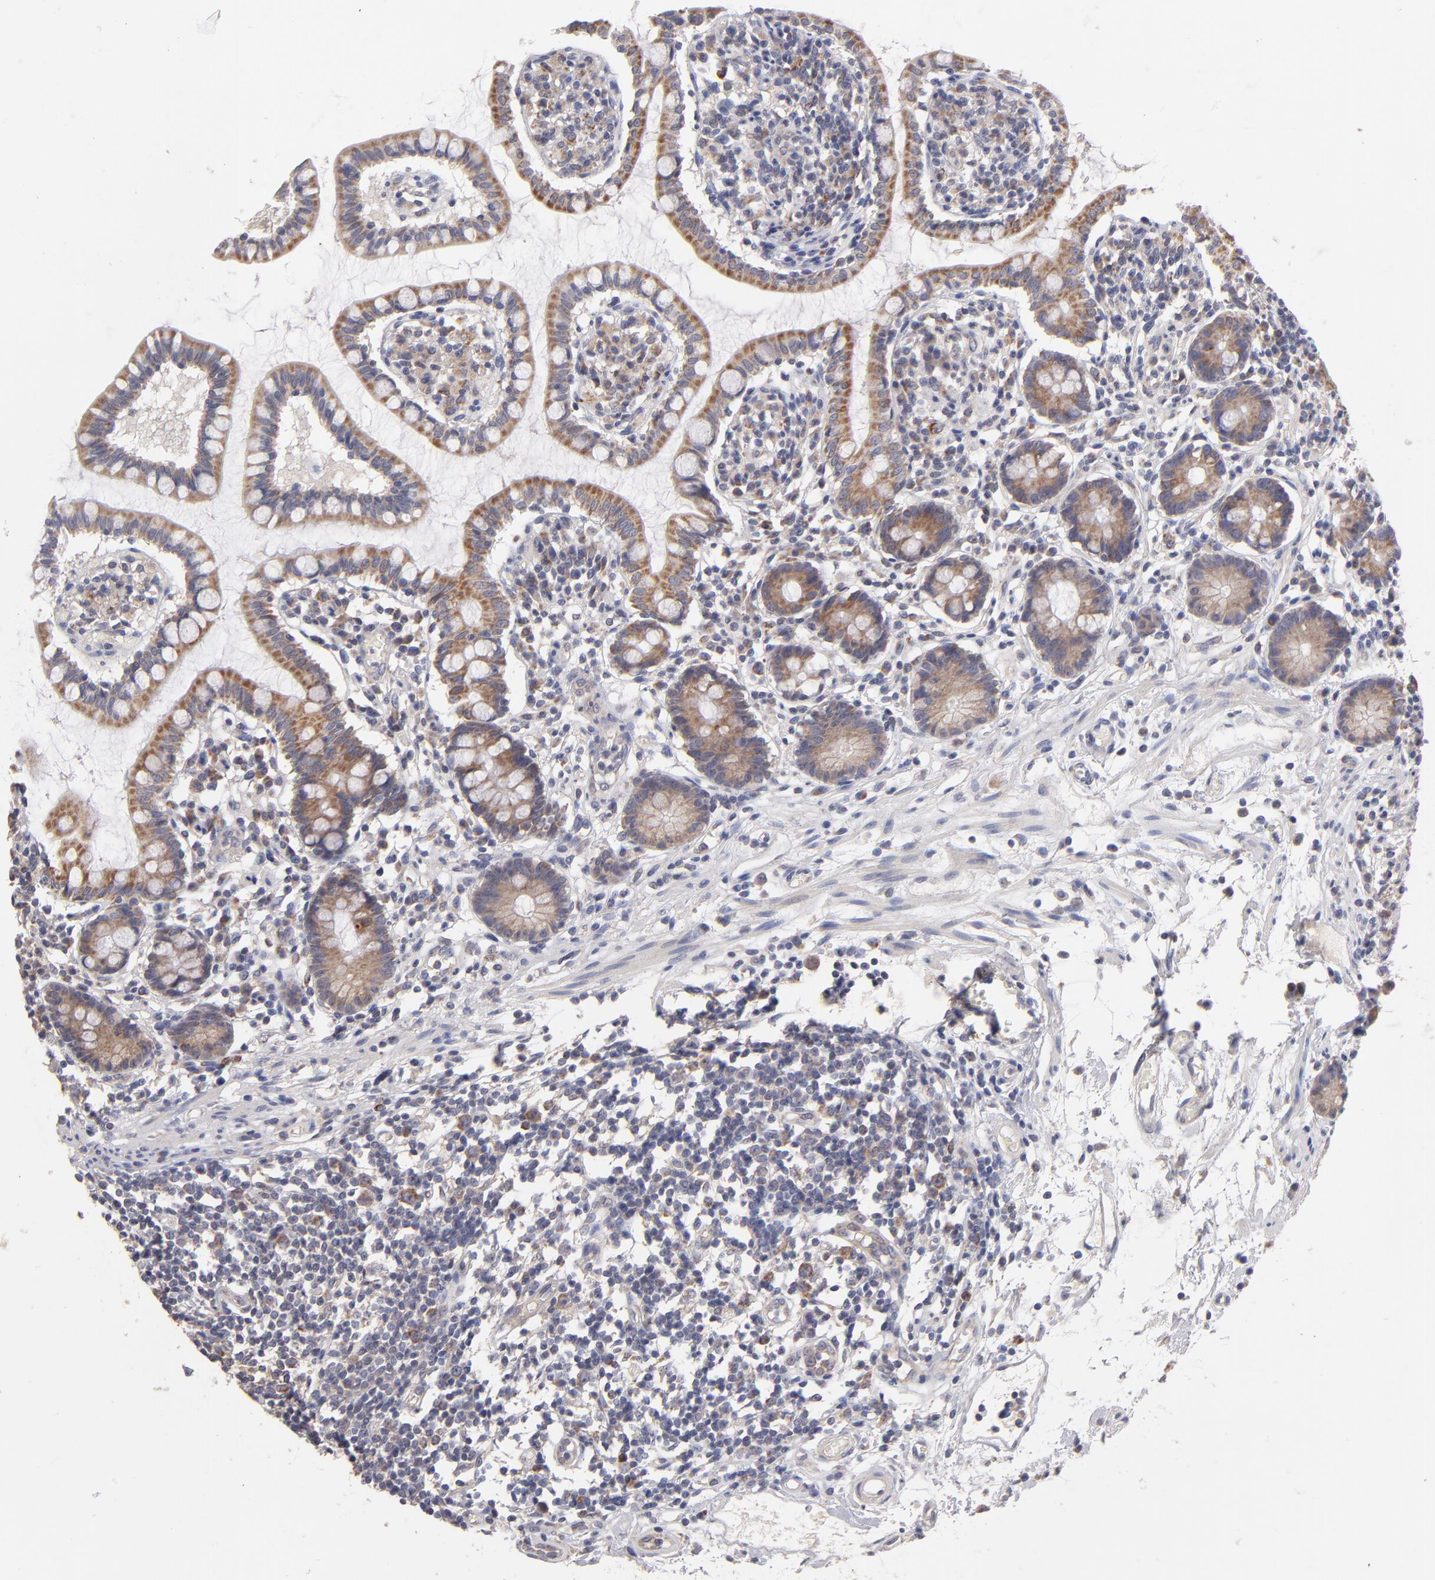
{"staining": {"intensity": "moderate", "quantity": ">75%", "location": "cytoplasmic/membranous"}, "tissue": "small intestine", "cell_type": "Glandular cells", "image_type": "normal", "snomed": [{"axis": "morphology", "description": "Normal tissue, NOS"}, {"axis": "topography", "description": "Small intestine"}], "caption": "Protein analysis of unremarkable small intestine reveals moderate cytoplasmic/membranous staining in about >75% of glandular cells. The staining was performed using DAB, with brown indicating positive protein expression. Nuclei are stained blue with hematoxylin.", "gene": "HCCS", "patient": {"sex": "female", "age": 61}}